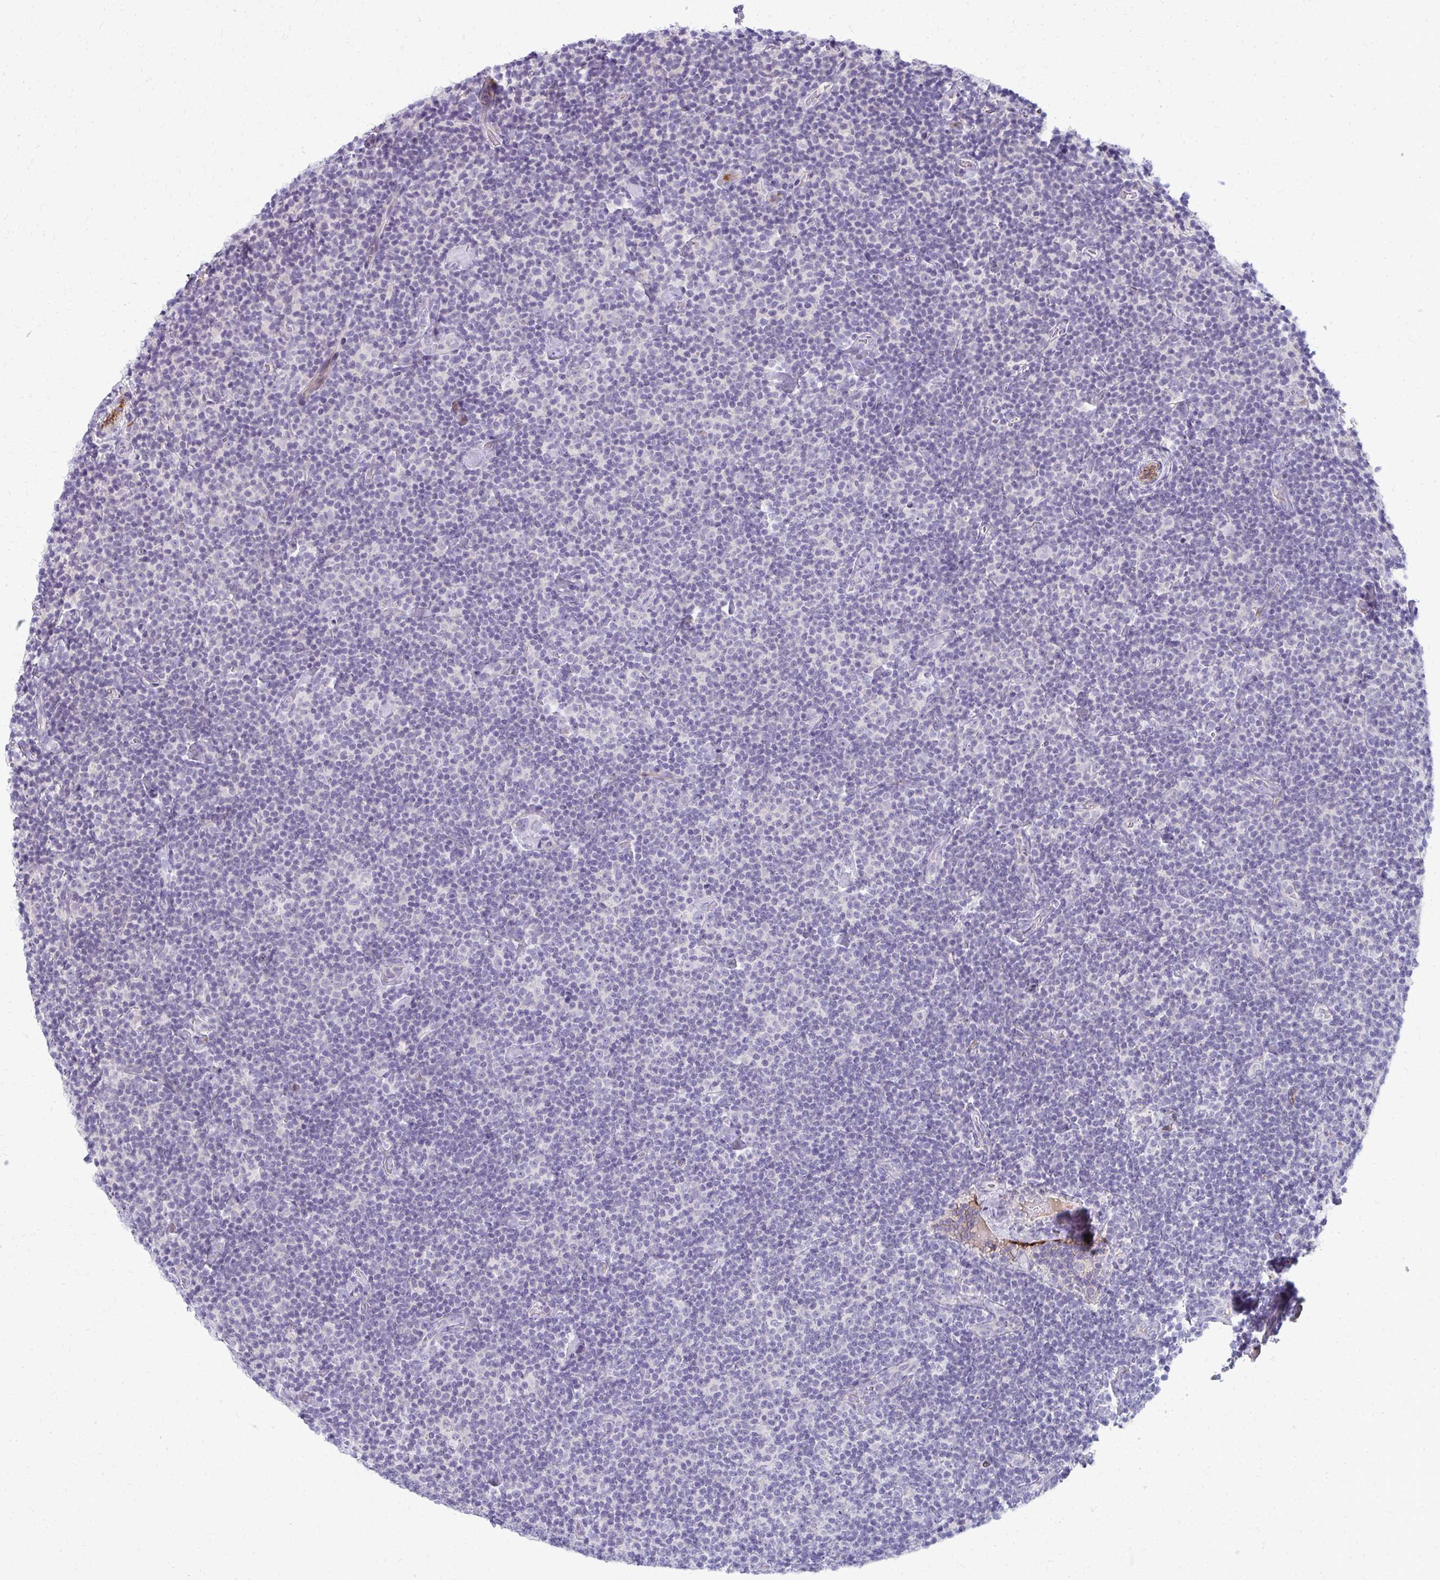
{"staining": {"intensity": "negative", "quantity": "none", "location": "none"}, "tissue": "lymphoma", "cell_type": "Tumor cells", "image_type": "cancer", "snomed": [{"axis": "morphology", "description": "Malignant lymphoma, non-Hodgkin's type, Low grade"}, {"axis": "topography", "description": "Lymph node"}], "caption": "Immunohistochemical staining of human lymphoma shows no significant expression in tumor cells.", "gene": "ADIPOQ", "patient": {"sex": "male", "age": 81}}